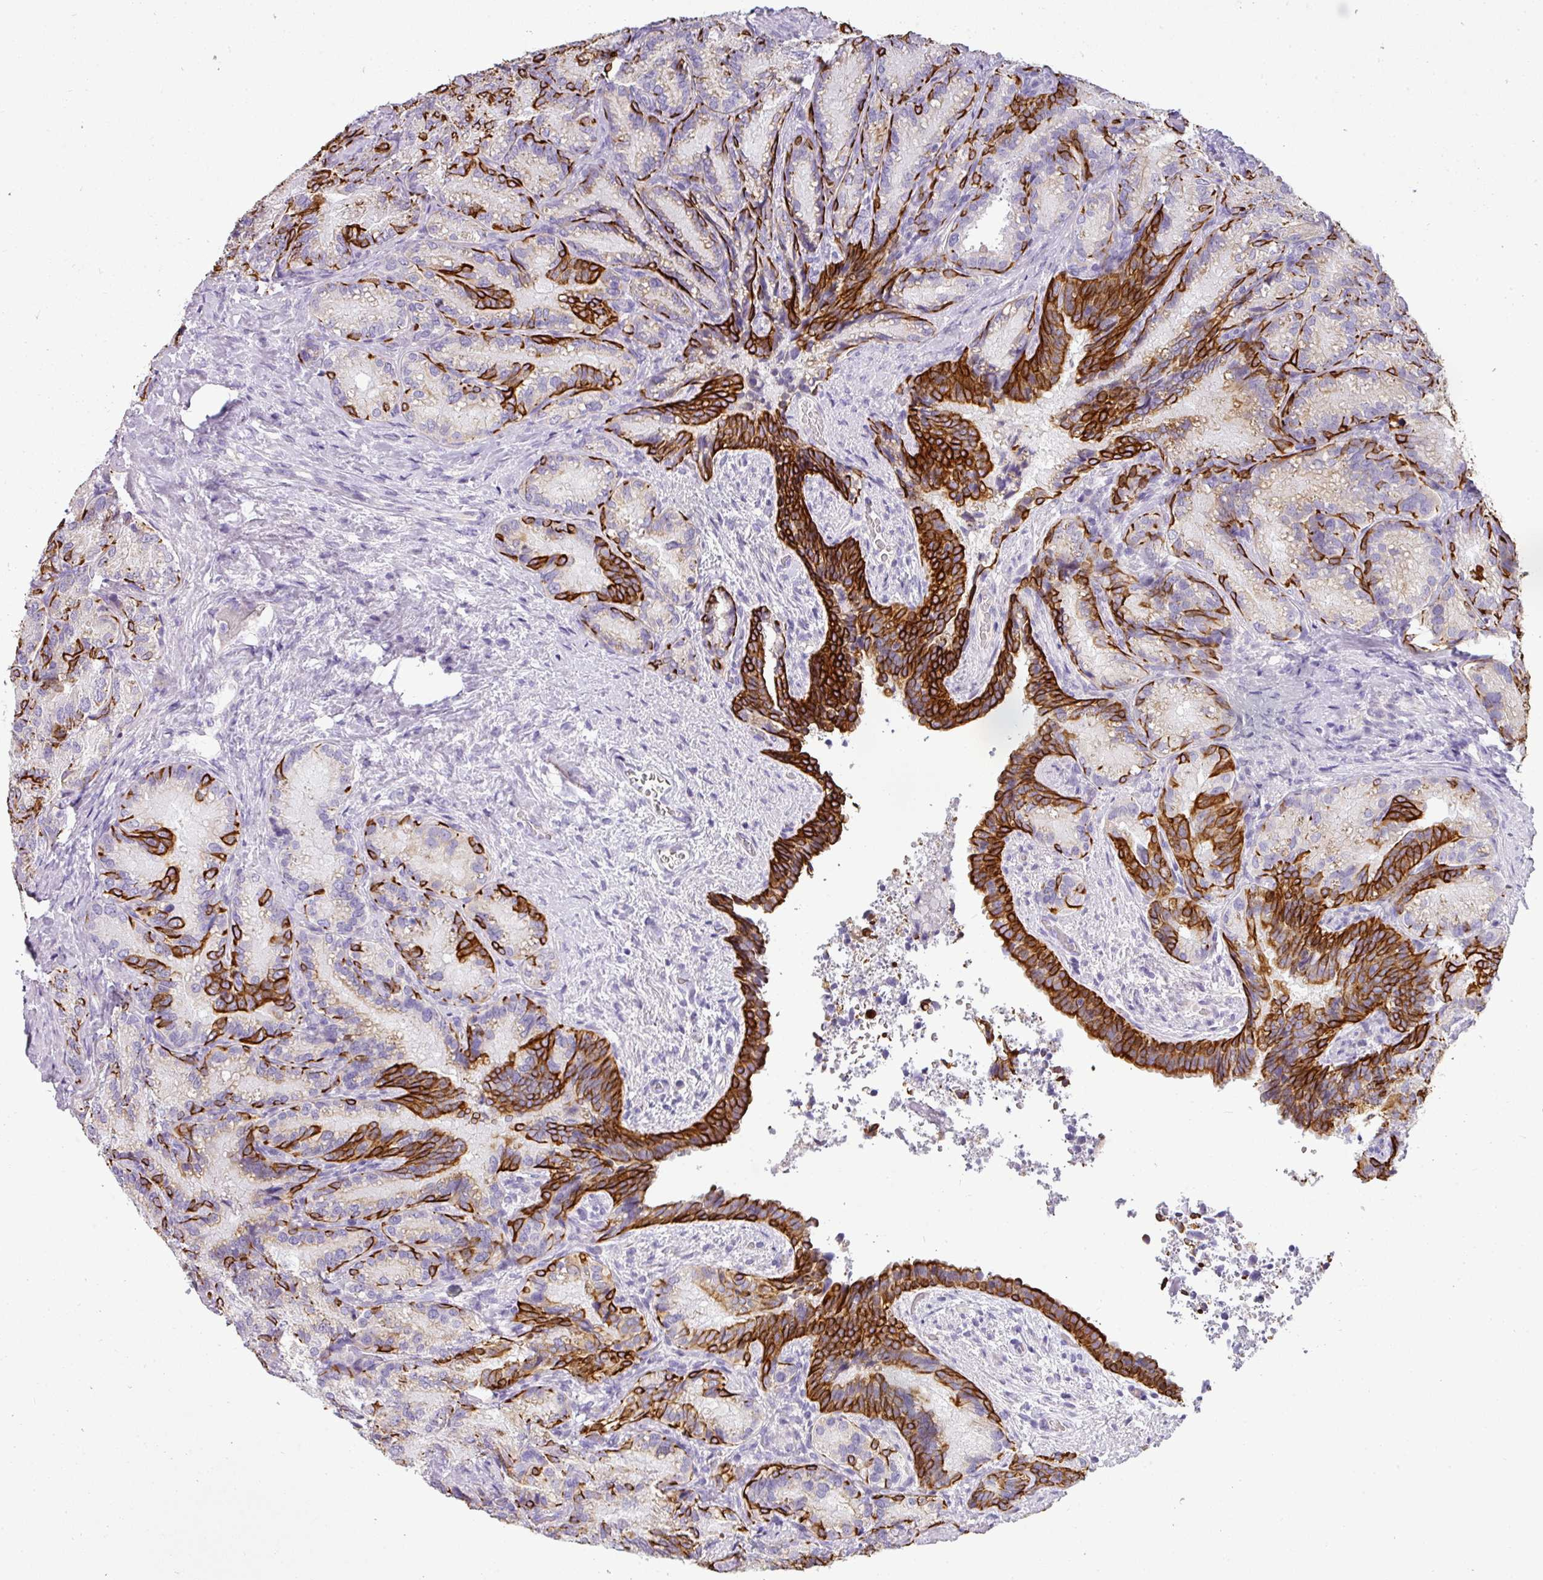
{"staining": {"intensity": "strong", "quantity": "25%-75%", "location": "cytoplasmic/membranous"}, "tissue": "seminal vesicle", "cell_type": "Glandular cells", "image_type": "normal", "snomed": [{"axis": "morphology", "description": "Normal tissue, NOS"}, {"axis": "topography", "description": "Seminal veicle"}], "caption": "Immunohistochemistry (IHC) photomicrograph of unremarkable seminal vesicle: human seminal vesicle stained using immunohistochemistry (IHC) displays high levels of strong protein expression localized specifically in the cytoplasmic/membranous of glandular cells, appearing as a cytoplasmic/membranous brown color.", "gene": "ASXL3", "patient": {"sex": "male", "age": 58}}